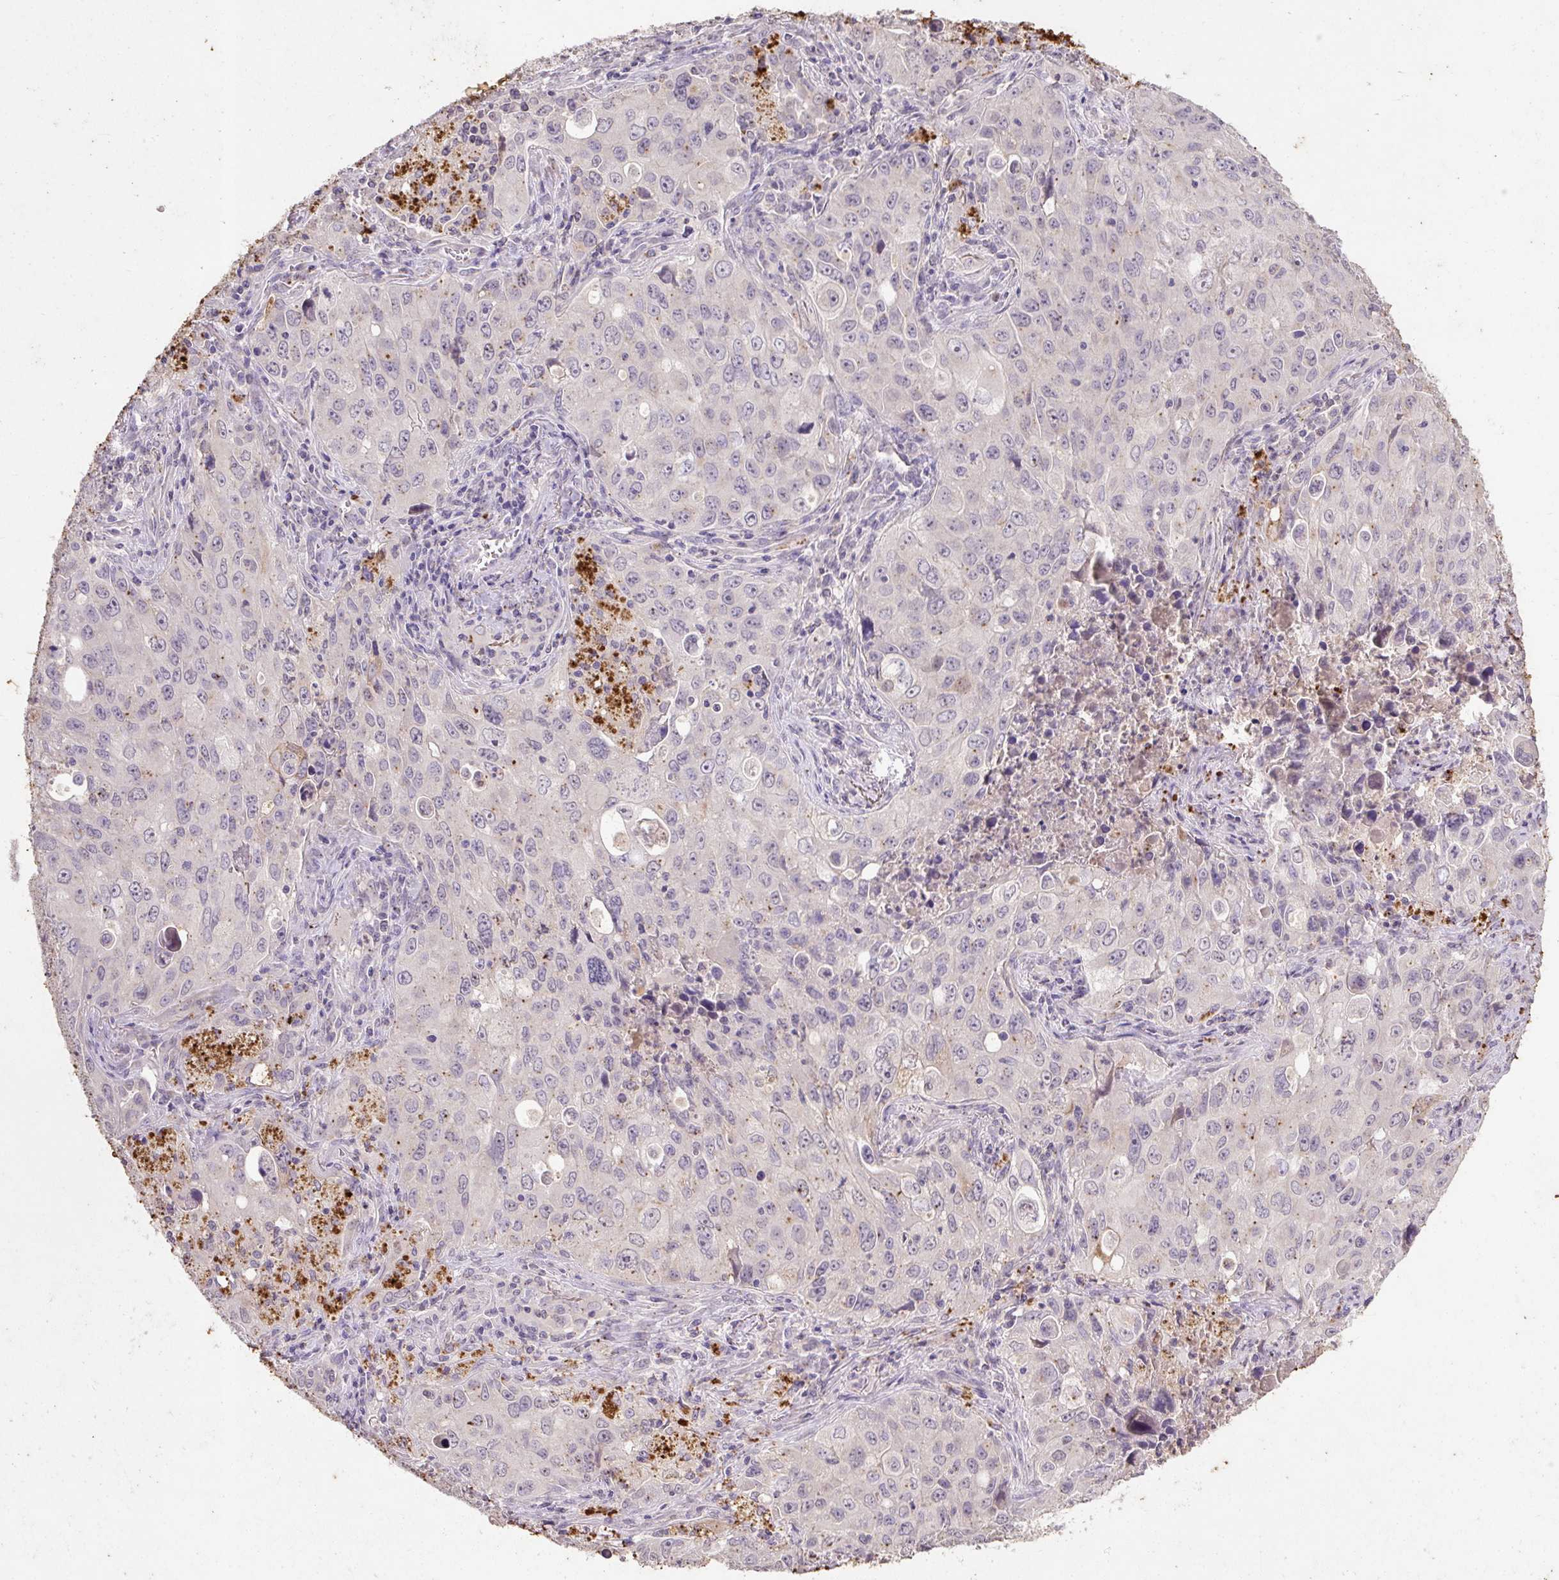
{"staining": {"intensity": "negative", "quantity": "none", "location": "none"}, "tissue": "lung cancer", "cell_type": "Tumor cells", "image_type": "cancer", "snomed": [{"axis": "morphology", "description": "Adenocarcinoma, NOS"}, {"axis": "morphology", "description": "Adenocarcinoma, metastatic, NOS"}, {"axis": "topography", "description": "Lymph node"}, {"axis": "topography", "description": "Lung"}], "caption": "Tumor cells are negative for brown protein staining in lung cancer. Nuclei are stained in blue.", "gene": "LRTM2", "patient": {"sex": "female", "age": 42}}